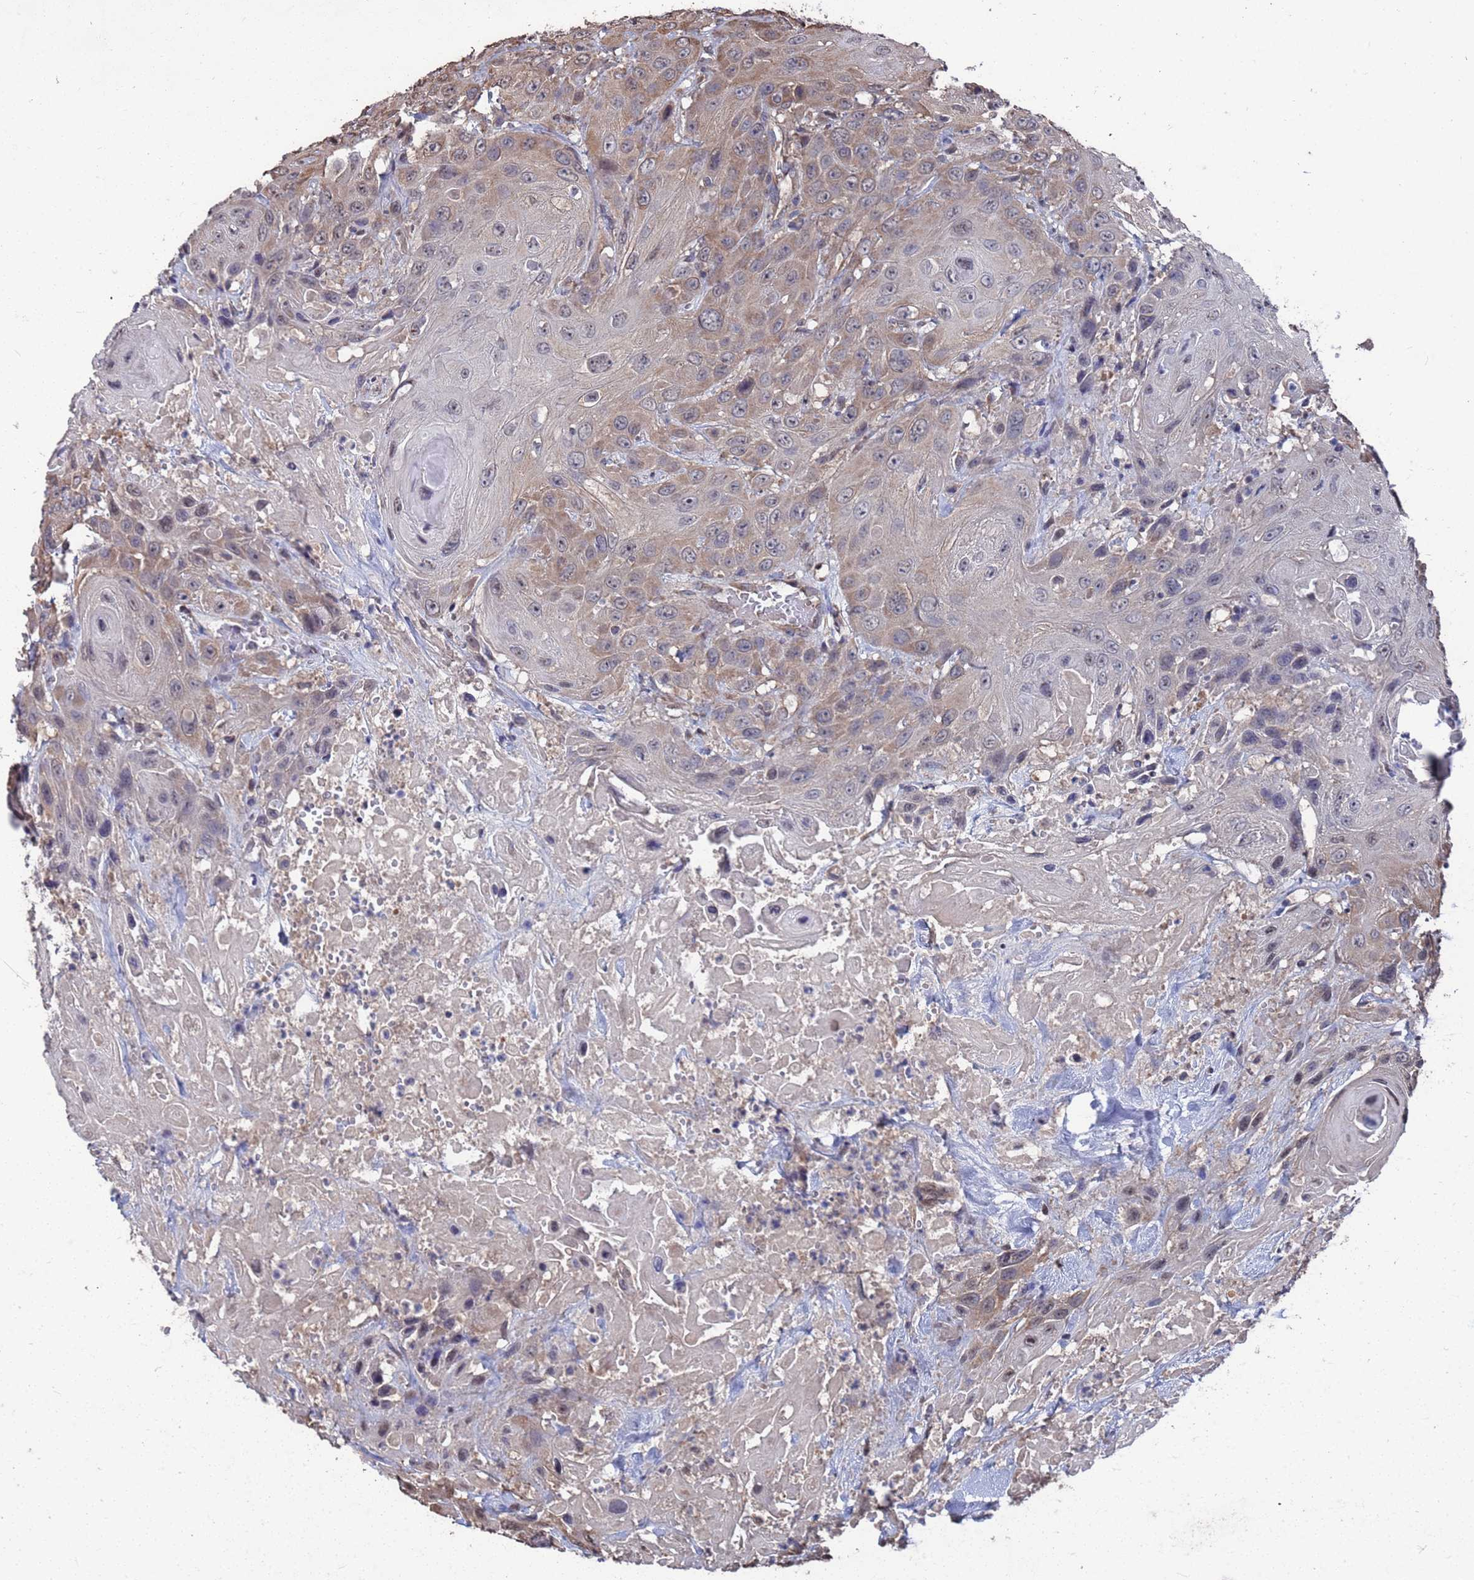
{"staining": {"intensity": "moderate", "quantity": "25%-75%", "location": "cytoplasmic/membranous"}, "tissue": "head and neck cancer", "cell_type": "Tumor cells", "image_type": "cancer", "snomed": [{"axis": "morphology", "description": "Squamous cell carcinoma, NOS"}, {"axis": "topography", "description": "Head-Neck"}], "caption": "A micrograph of head and neck squamous cell carcinoma stained for a protein displays moderate cytoplasmic/membranous brown staining in tumor cells.", "gene": "CFAP119", "patient": {"sex": "male", "age": 81}}